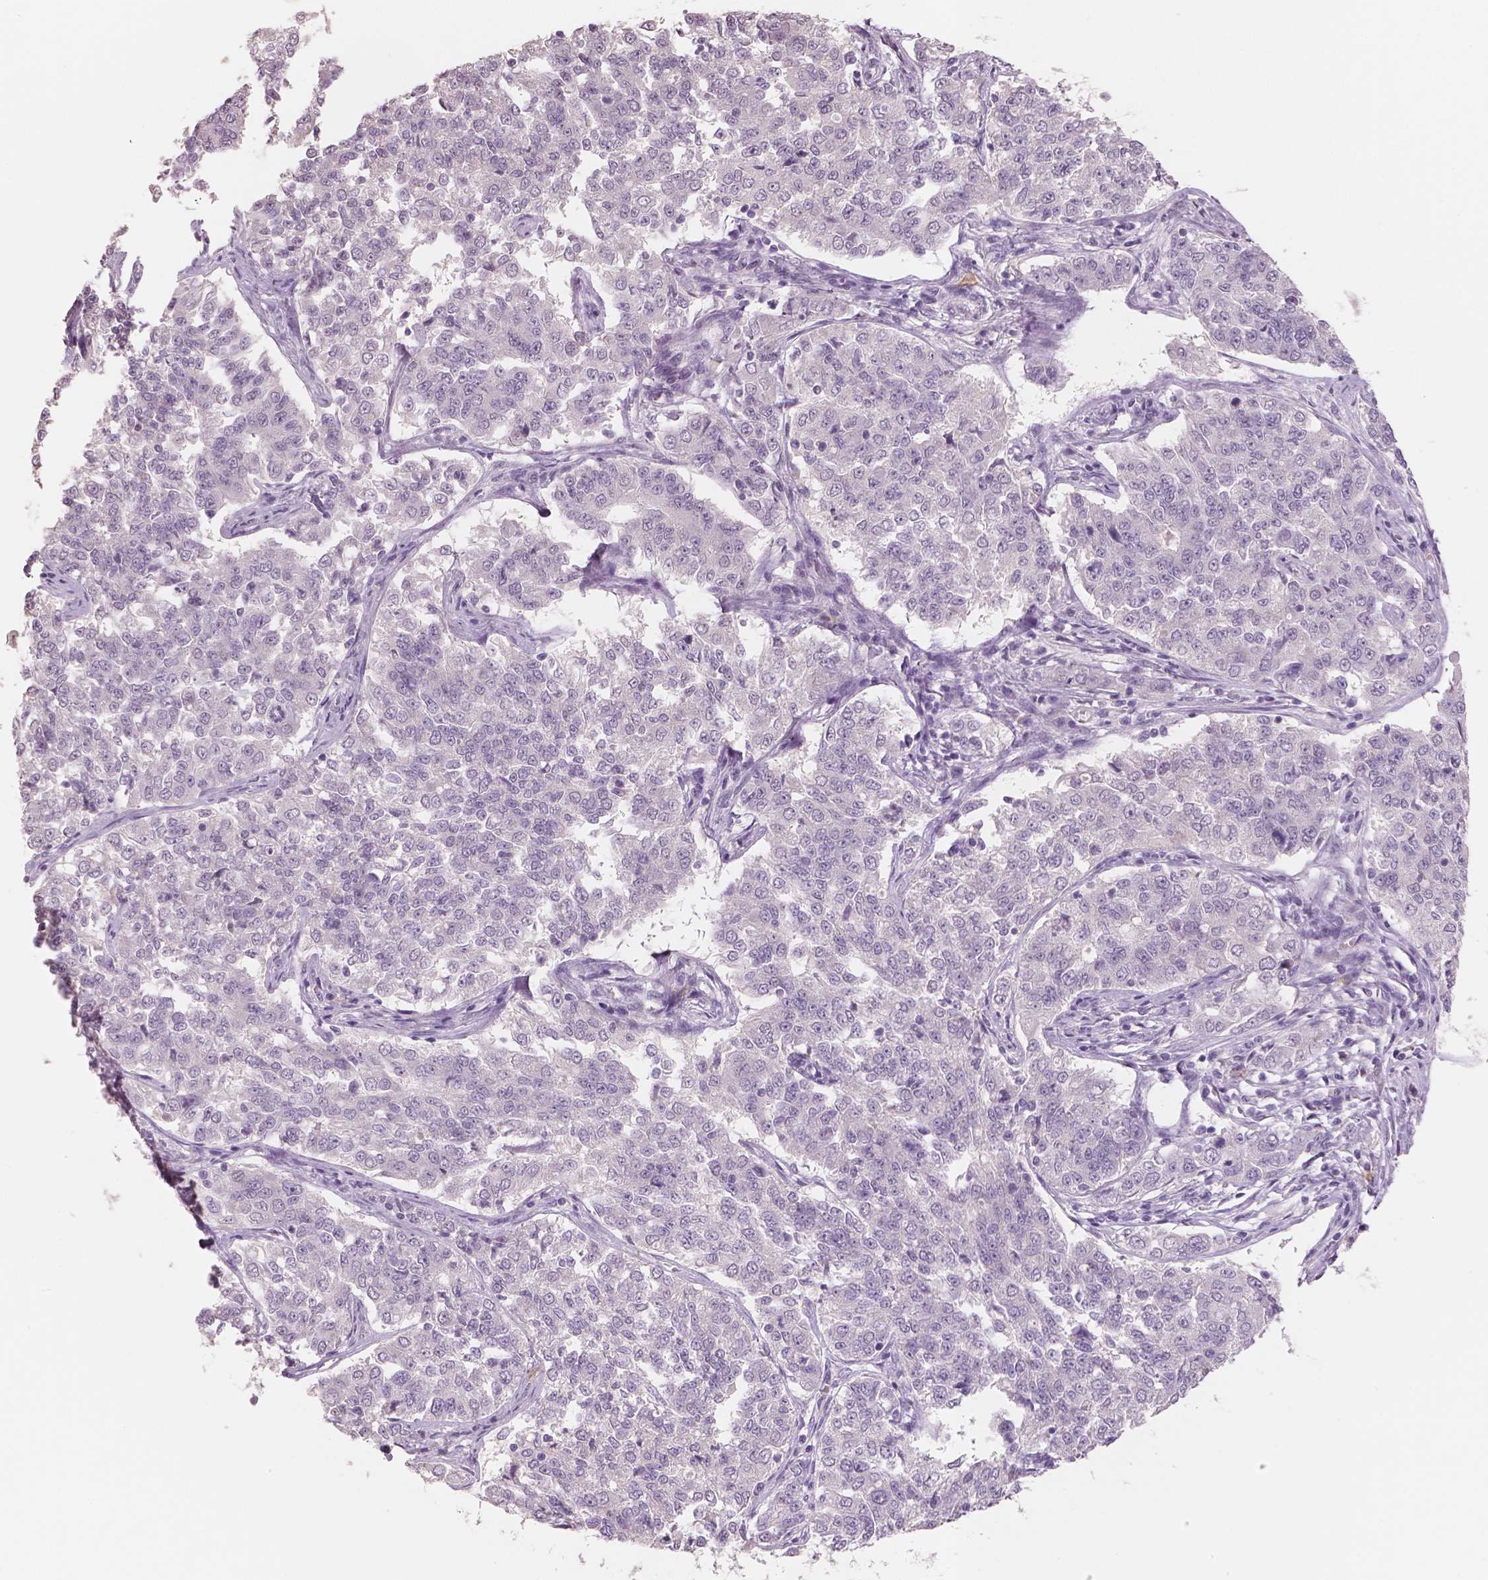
{"staining": {"intensity": "negative", "quantity": "none", "location": "none"}, "tissue": "endometrial cancer", "cell_type": "Tumor cells", "image_type": "cancer", "snomed": [{"axis": "morphology", "description": "Adenocarcinoma, NOS"}, {"axis": "topography", "description": "Endometrium"}], "caption": "There is no significant expression in tumor cells of adenocarcinoma (endometrial).", "gene": "KIT", "patient": {"sex": "female", "age": 43}}